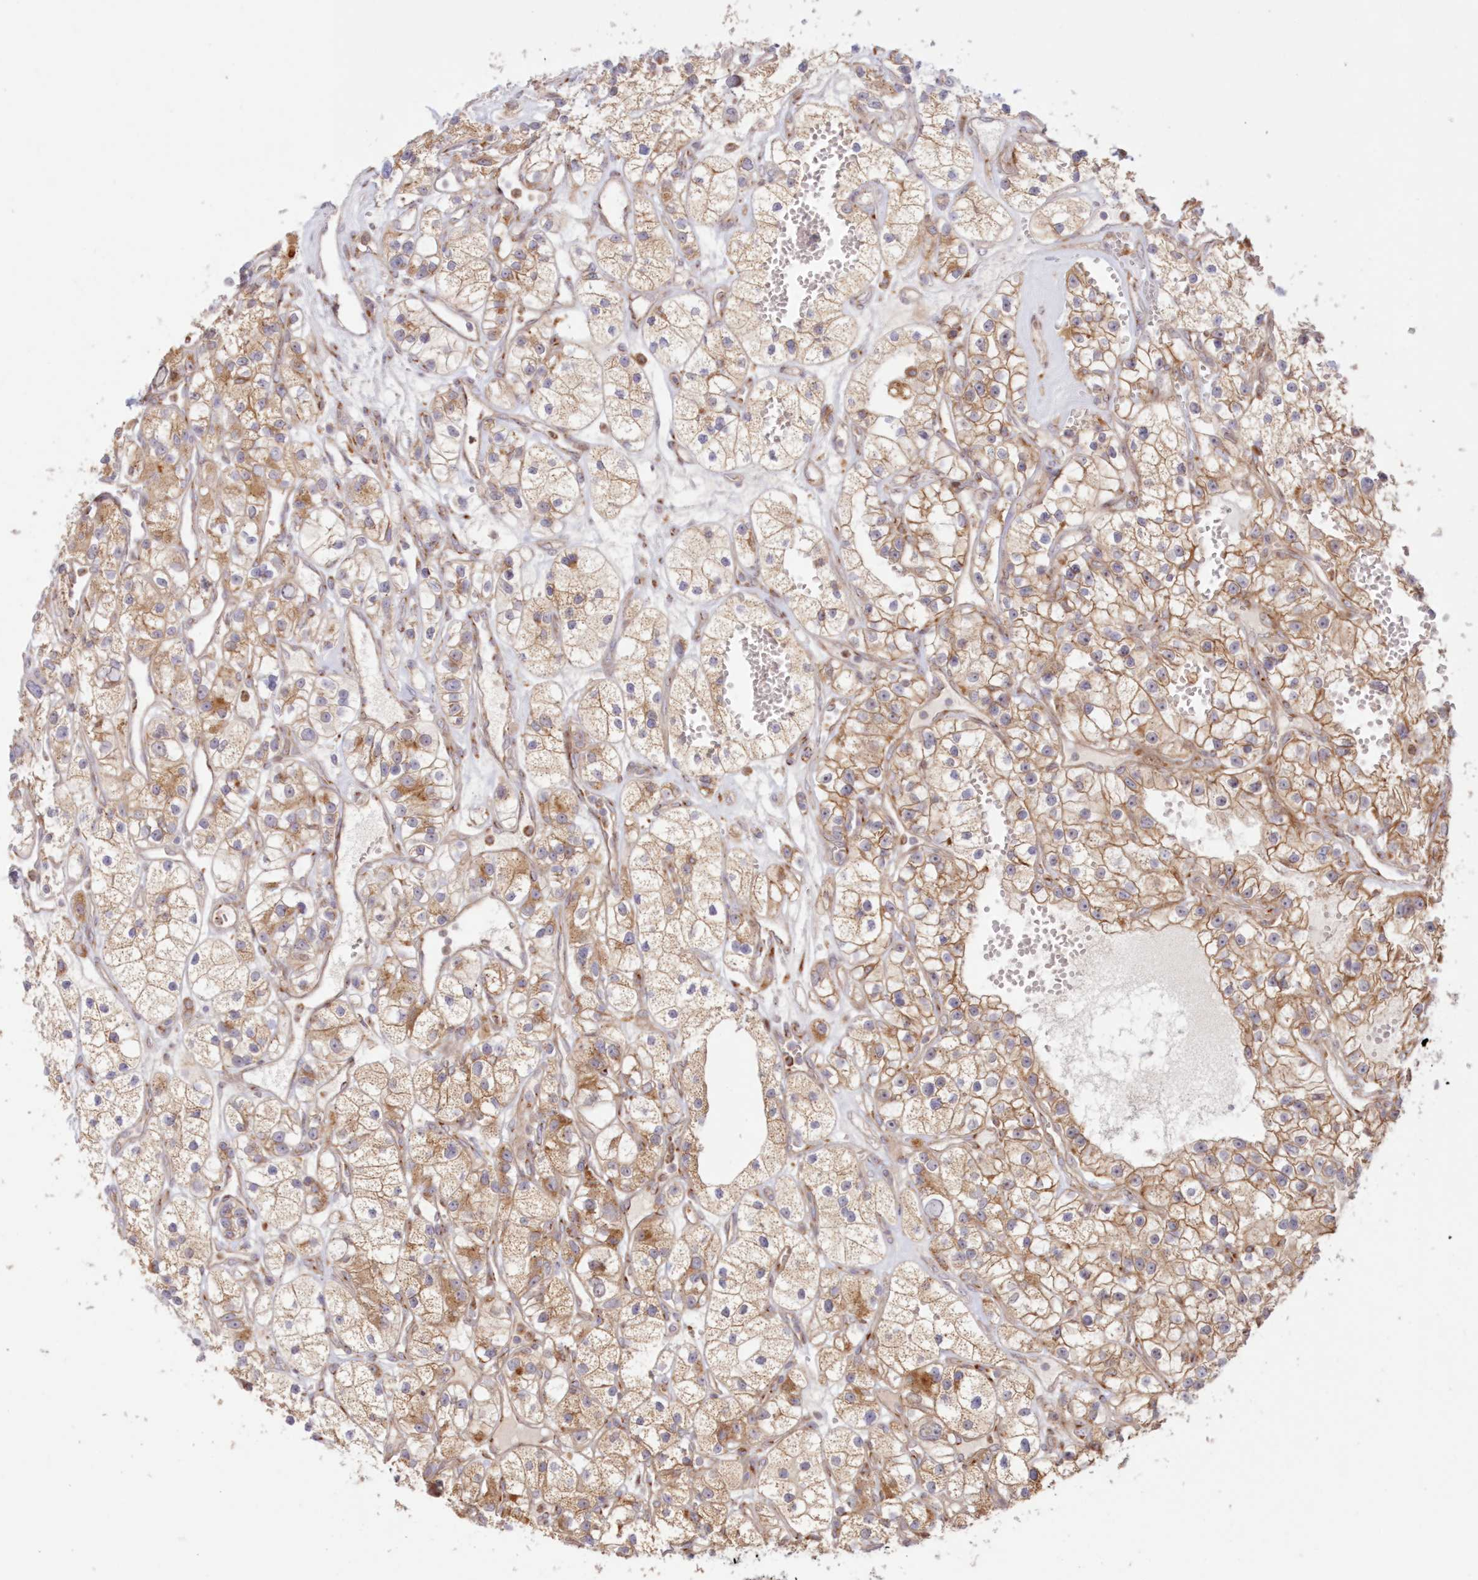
{"staining": {"intensity": "moderate", "quantity": ">75%", "location": "cytoplasmic/membranous"}, "tissue": "renal cancer", "cell_type": "Tumor cells", "image_type": "cancer", "snomed": [{"axis": "morphology", "description": "Adenocarcinoma, NOS"}, {"axis": "topography", "description": "Kidney"}], "caption": "Immunohistochemical staining of human renal cancer (adenocarcinoma) reveals medium levels of moderate cytoplasmic/membranous expression in approximately >75% of tumor cells.", "gene": "ABCC3", "patient": {"sex": "female", "age": 57}}